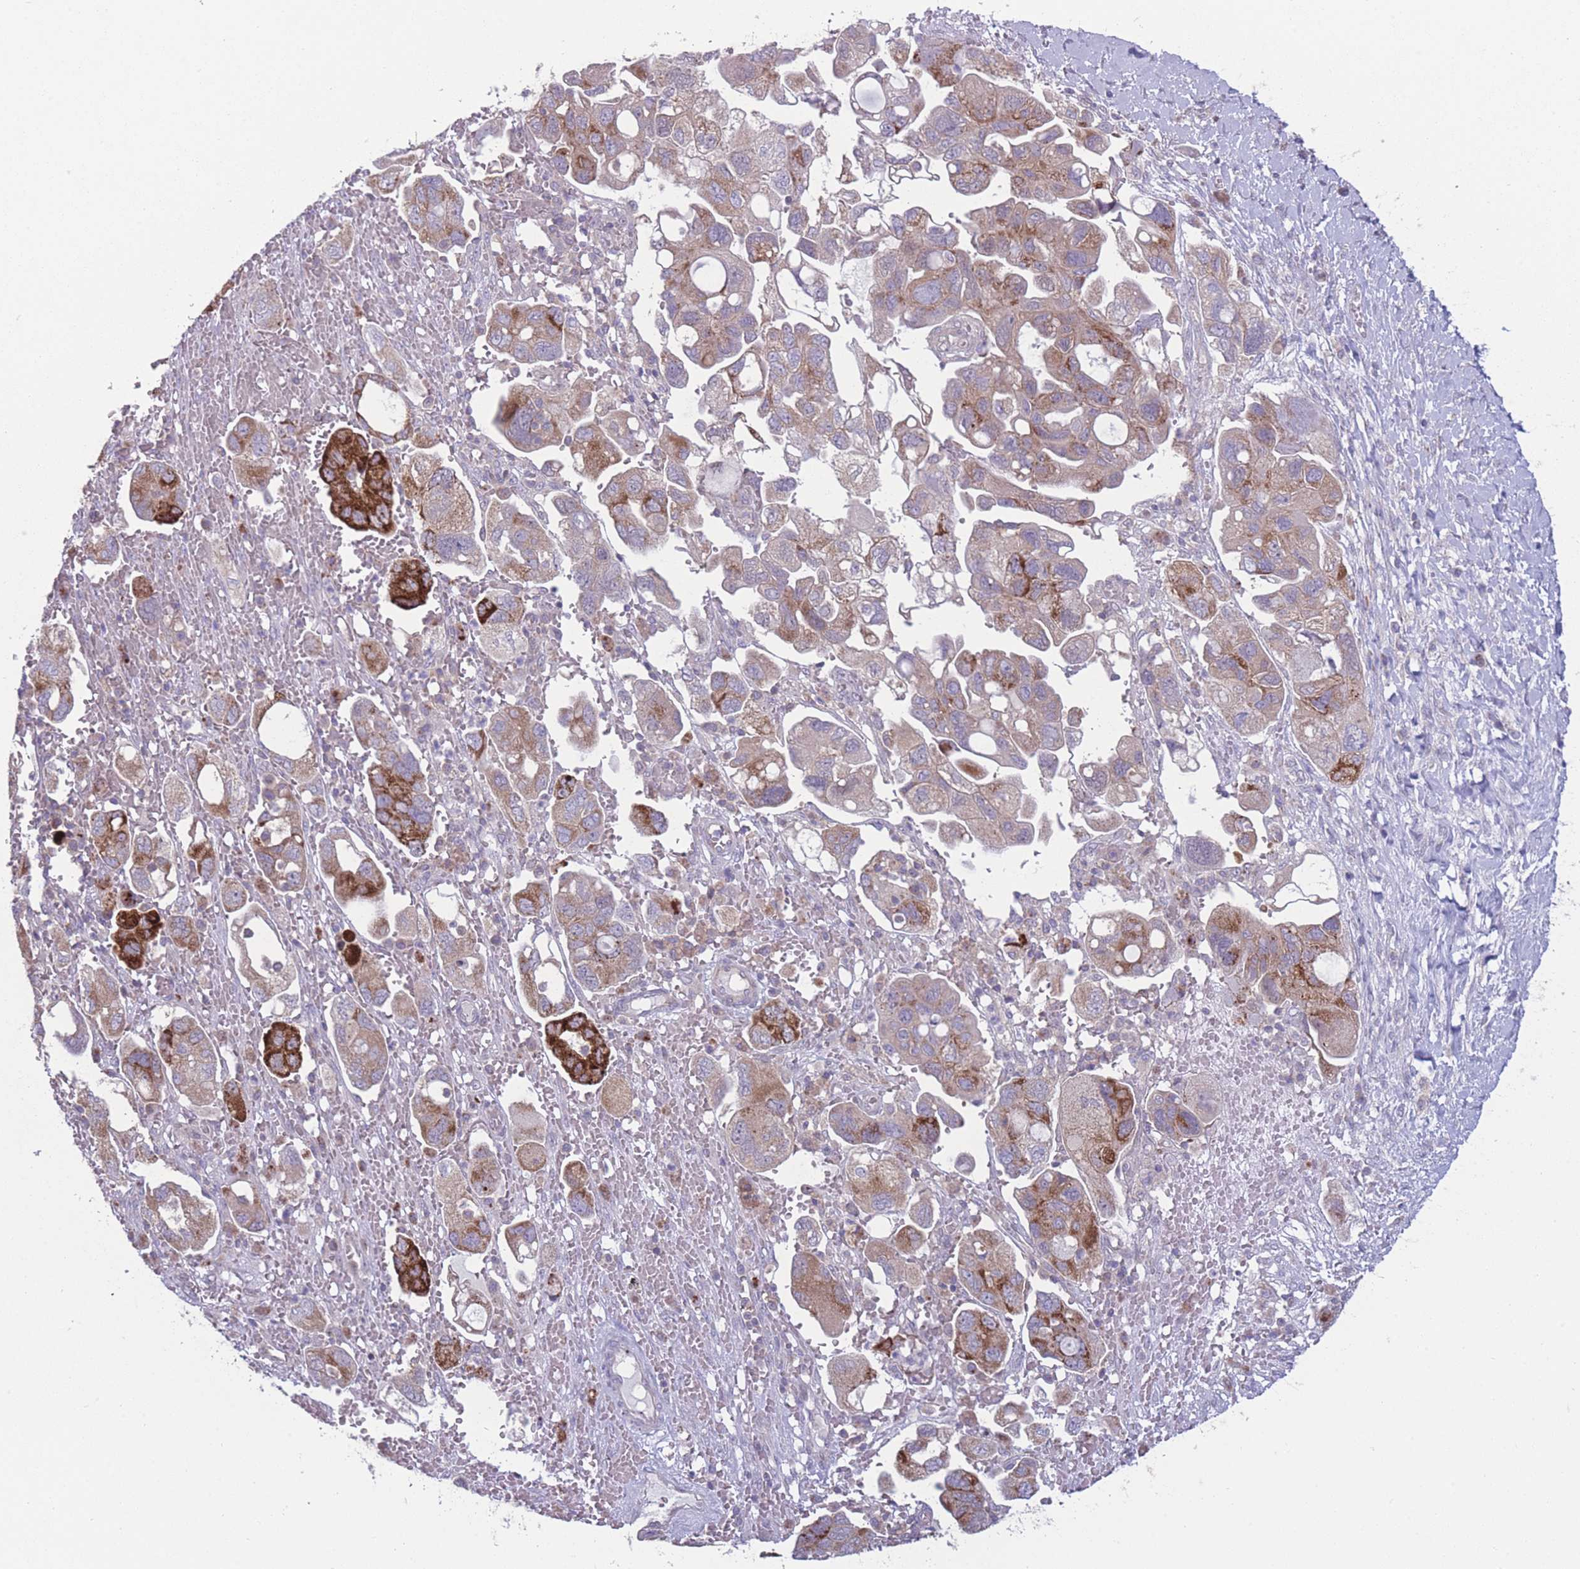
{"staining": {"intensity": "moderate", "quantity": ">75%", "location": "cytoplasmic/membranous"}, "tissue": "ovarian cancer", "cell_type": "Tumor cells", "image_type": "cancer", "snomed": [{"axis": "morphology", "description": "Carcinoma, NOS"}, {"axis": "morphology", "description": "Cystadenocarcinoma, serous, NOS"}, {"axis": "topography", "description": "Ovary"}], "caption": "A histopathology image showing moderate cytoplasmic/membranous staining in approximately >75% of tumor cells in carcinoma (ovarian), as visualized by brown immunohistochemical staining.", "gene": "CCT6B", "patient": {"sex": "female", "age": 69}}